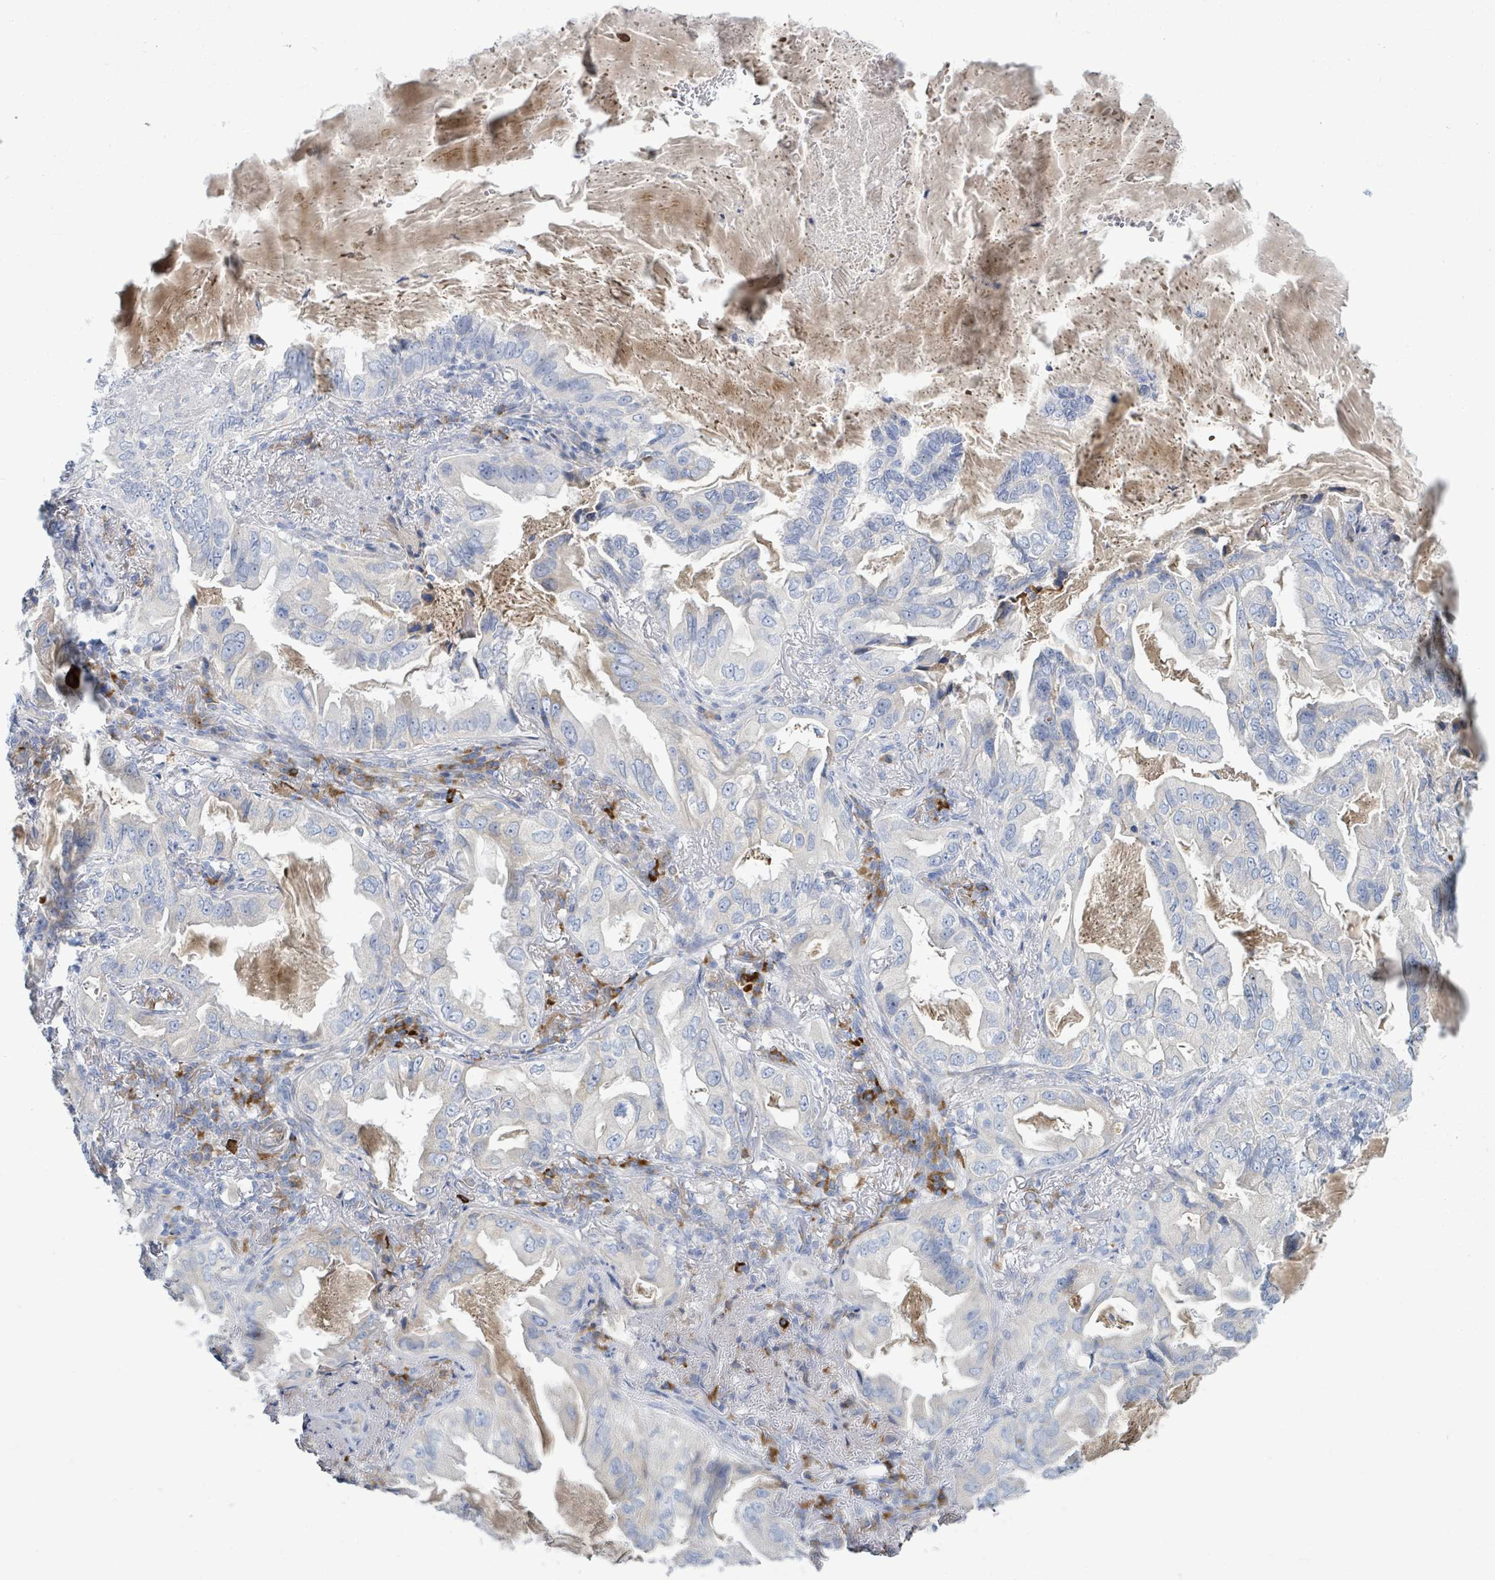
{"staining": {"intensity": "negative", "quantity": "none", "location": "none"}, "tissue": "lung cancer", "cell_type": "Tumor cells", "image_type": "cancer", "snomed": [{"axis": "morphology", "description": "Adenocarcinoma, NOS"}, {"axis": "topography", "description": "Lung"}], "caption": "Immunohistochemistry (IHC) histopathology image of neoplastic tissue: human adenocarcinoma (lung) stained with DAB reveals no significant protein expression in tumor cells. The staining was performed using DAB (3,3'-diaminobenzidine) to visualize the protein expression in brown, while the nuclei were stained in blue with hematoxylin (Magnification: 20x).", "gene": "SIRPB1", "patient": {"sex": "female", "age": 69}}